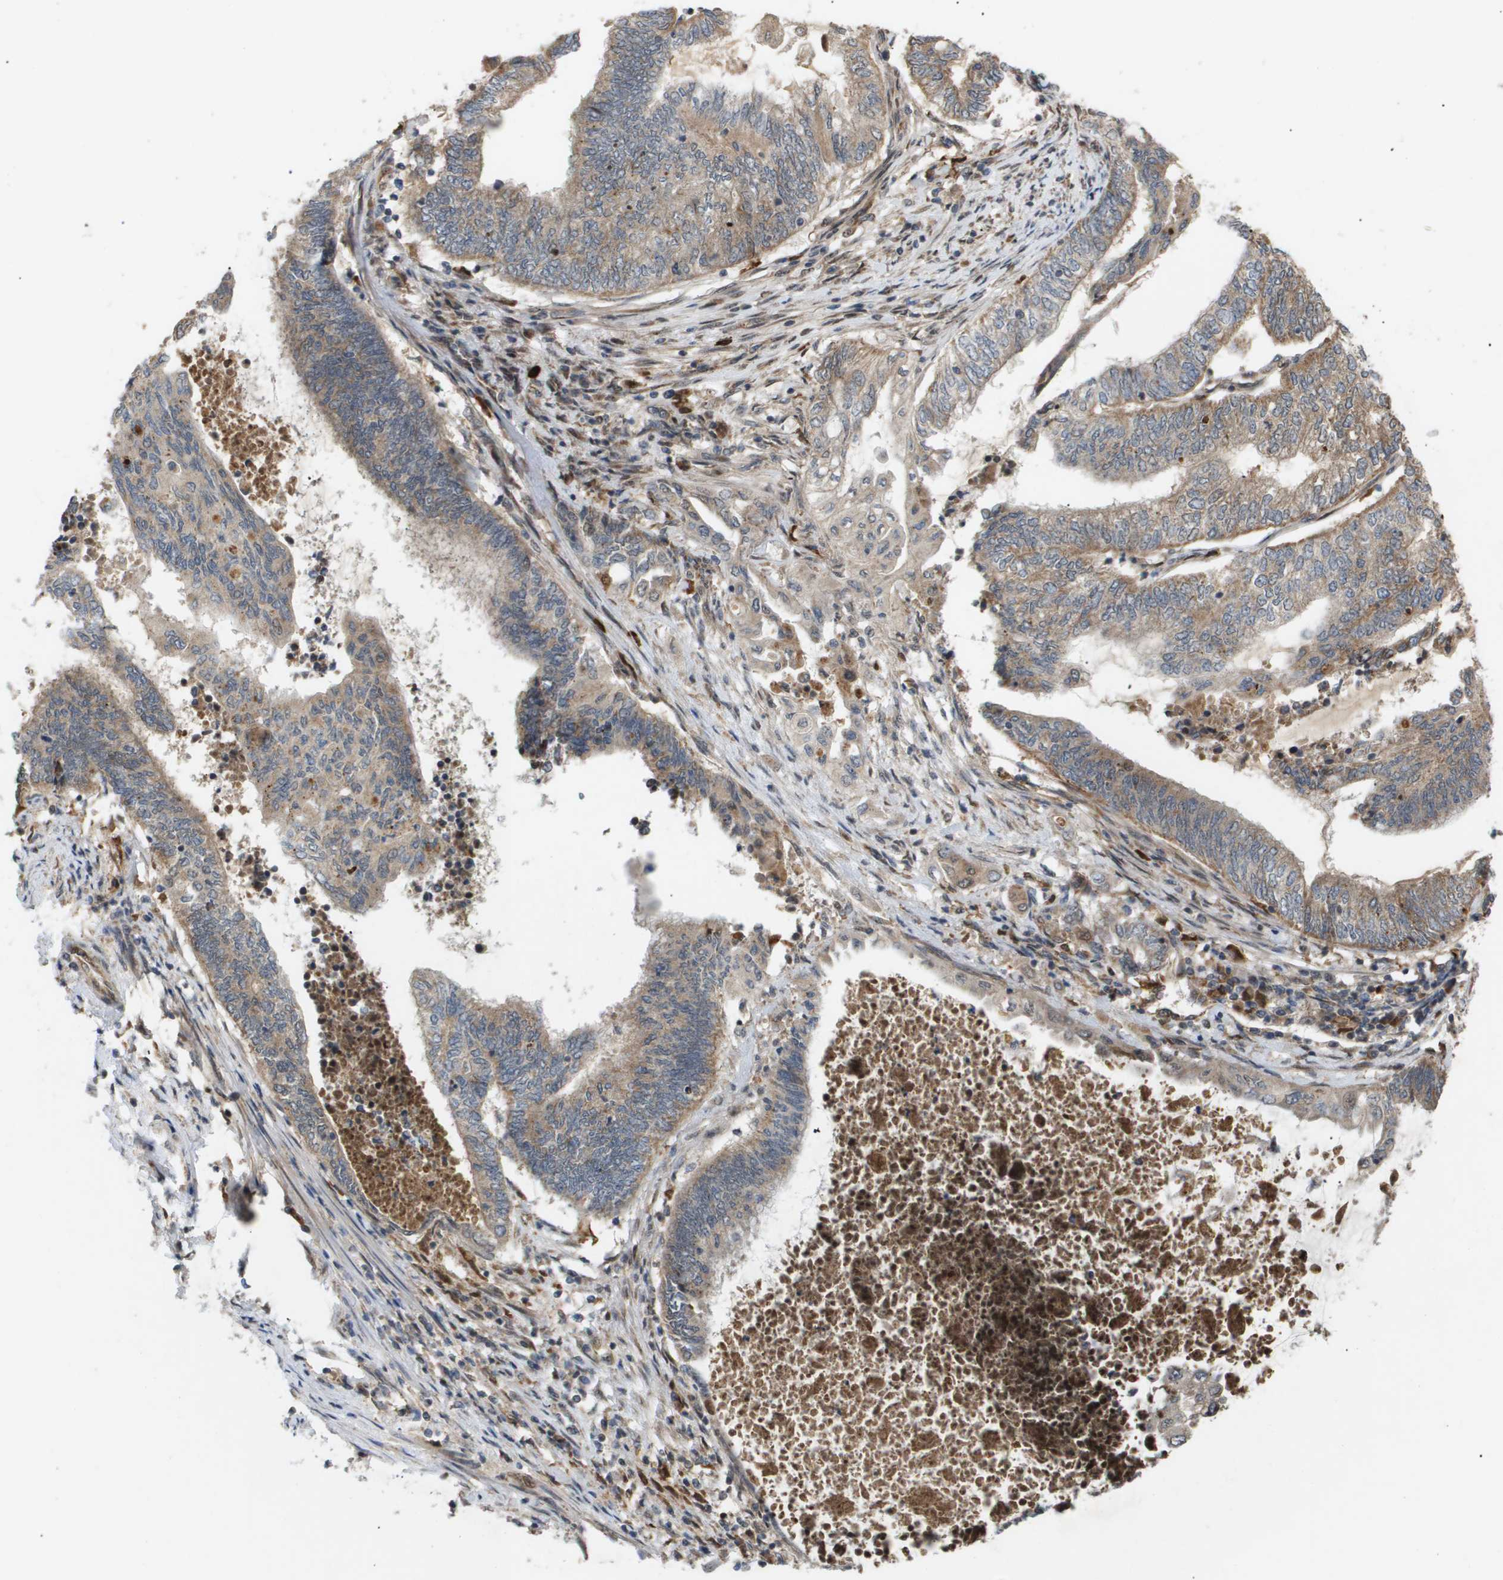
{"staining": {"intensity": "weak", "quantity": ">75%", "location": "cytoplasmic/membranous"}, "tissue": "endometrial cancer", "cell_type": "Tumor cells", "image_type": "cancer", "snomed": [{"axis": "morphology", "description": "Adenocarcinoma, NOS"}, {"axis": "topography", "description": "Uterus"}, {"axis": "topography", "description": "Endometrium"}], "caption": "High-magnification brightfield microscopy of endometrial cancer (adenocarcinoma) stained with DAB (3,3'-diaminobenzidine) (brown) and counterstained with hematoxylin (blue). tumor cells exhibit weak cytoplasmic/membranous expression is appreciated in approximately>75% of cells.", "gene": "PDGFB", "patient": {"sex": "female", "age": 70}}